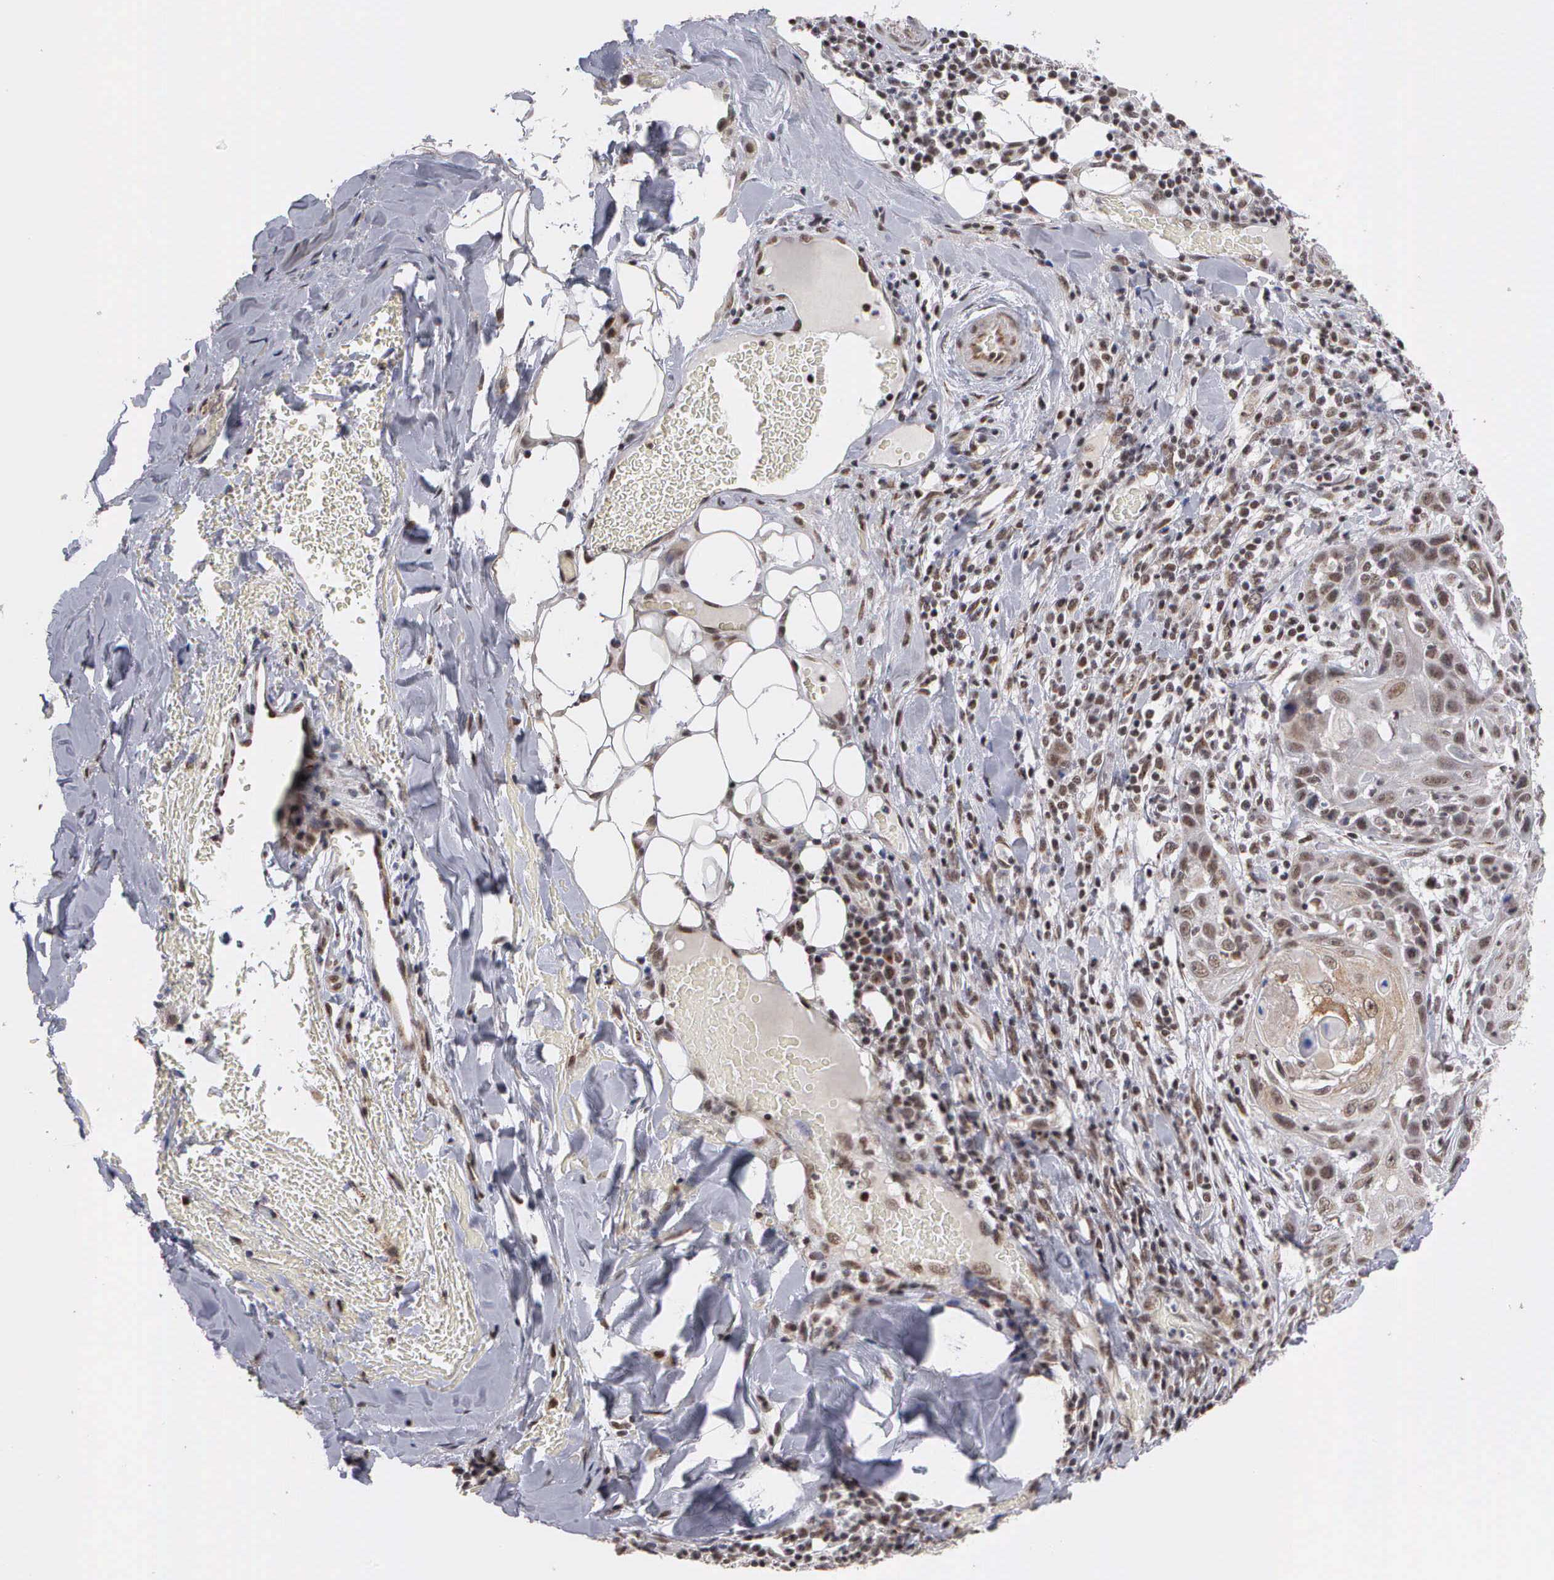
{"staining": {"intensity": "moderate", "quantity": "25%-75%", "location": "cytoplasmic/membranous,nuclear"}, "tissue": "skin cancer", "cell_type": "Tumor cells", "image_type": "cancer", "snomed": [{"axis": "morphology", "description": "Squamous cell carcinoma, NOS"}, {"axis": "topography", "description": "Skin"}], "caption": "A photomicrograph of human skin squamous cell carcinoma stained for a protein reveals moderate cytoplasmic/membranous and nuclear brown staining in tumor cells.", "gene": "GTF2A1", "patient": {"sex": "male", "age": 84}}